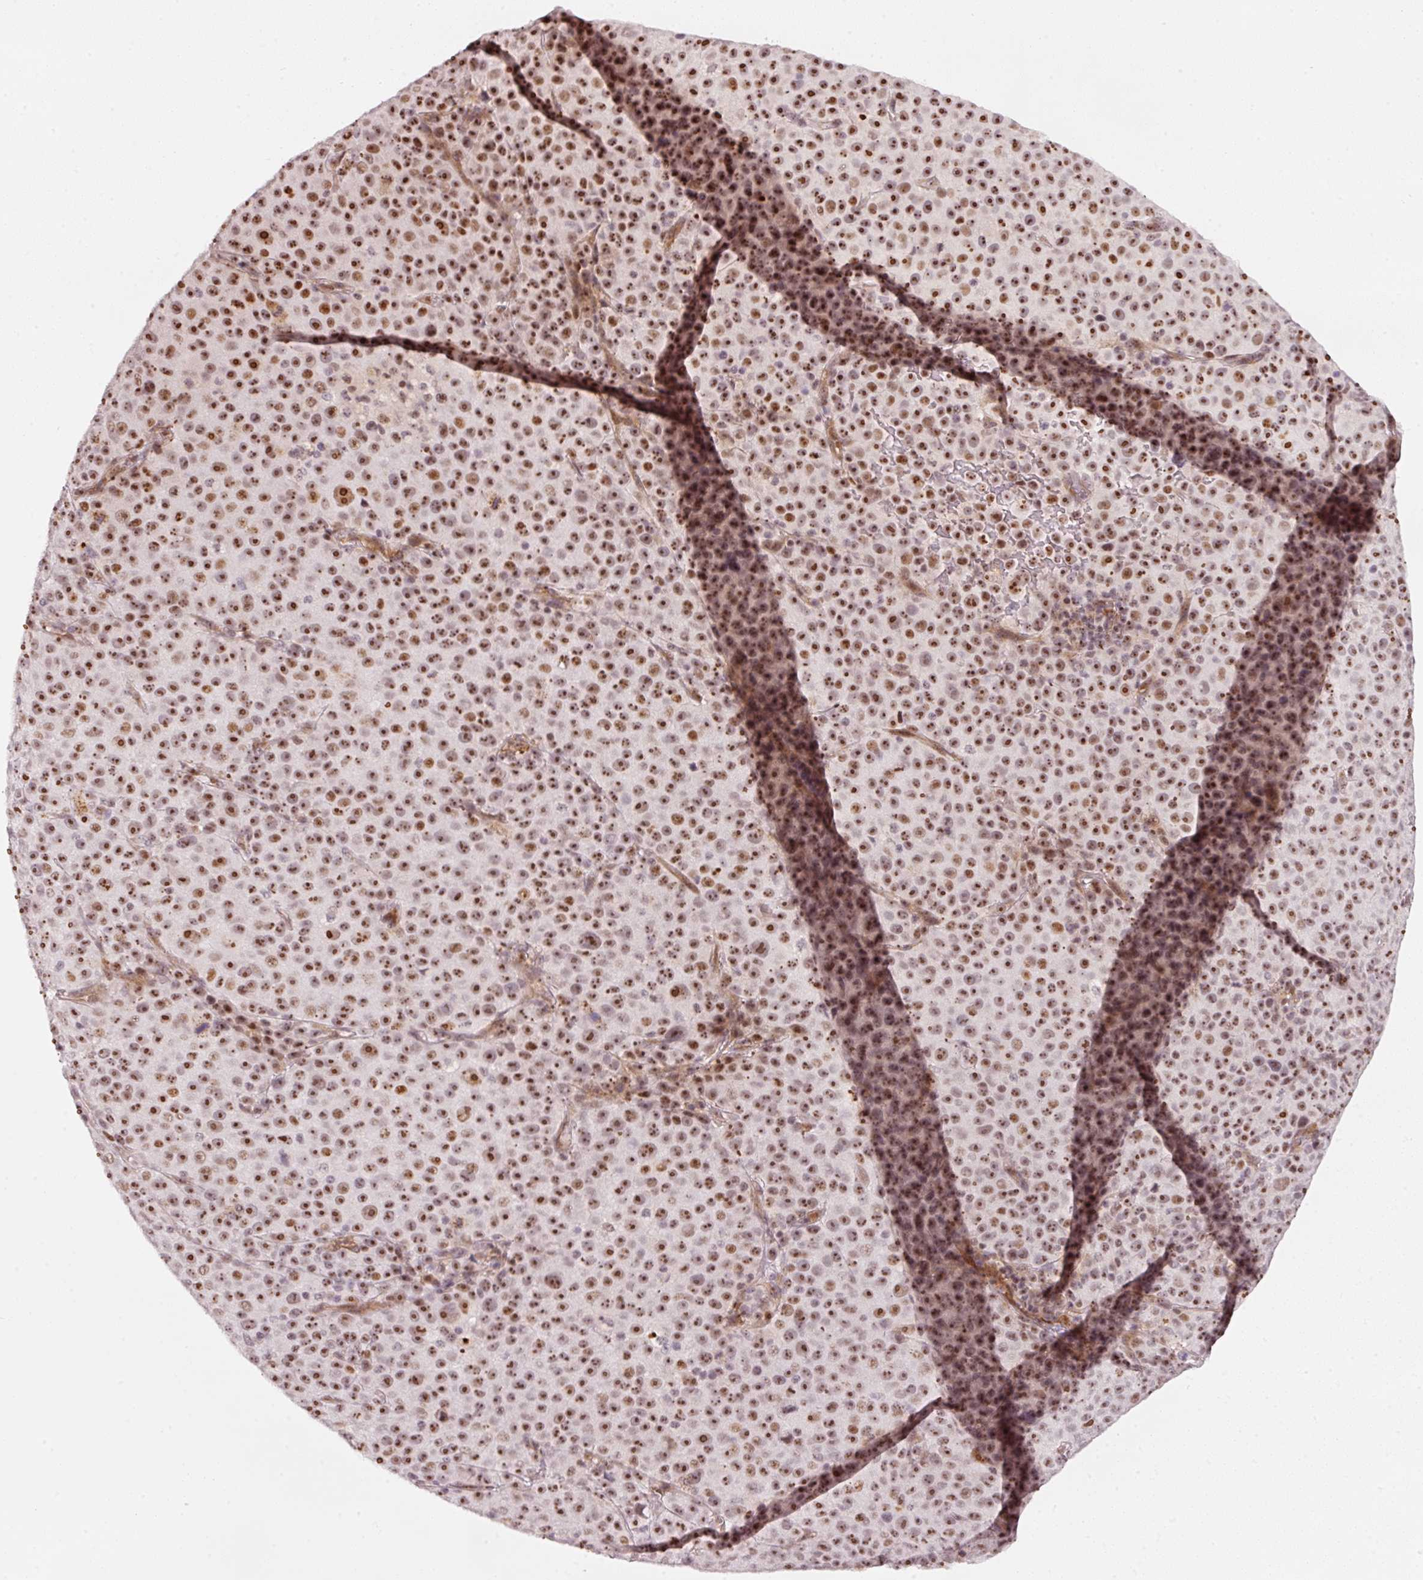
{"staining": {"intensity": "strong", "quantity": ">75%", "location": "nuclear"}, "tissue": "melanoma", "cell_type": "Tumor cells", "image_type": "cancer", "snomed": [{"axis": "morphology", "description": "Malignant melanoma, Metastatic site"}, {"axis": "topography", "description": "Skin"}, {"axis": "topography", "description": "Lymph node"}], "caption": "Tumor cells reveal high levels of strong nuclear staining in about >75% of cells in human malignant melanoma (metastatic site). The staining was performed using DAB (3,3'-diaminobenzidine), with brown indicating positive protein expression. Nuclei are stained blue with hematoxylin.", "gene": "MXRA8", "patient": {"sex": "male", "age": 66}}